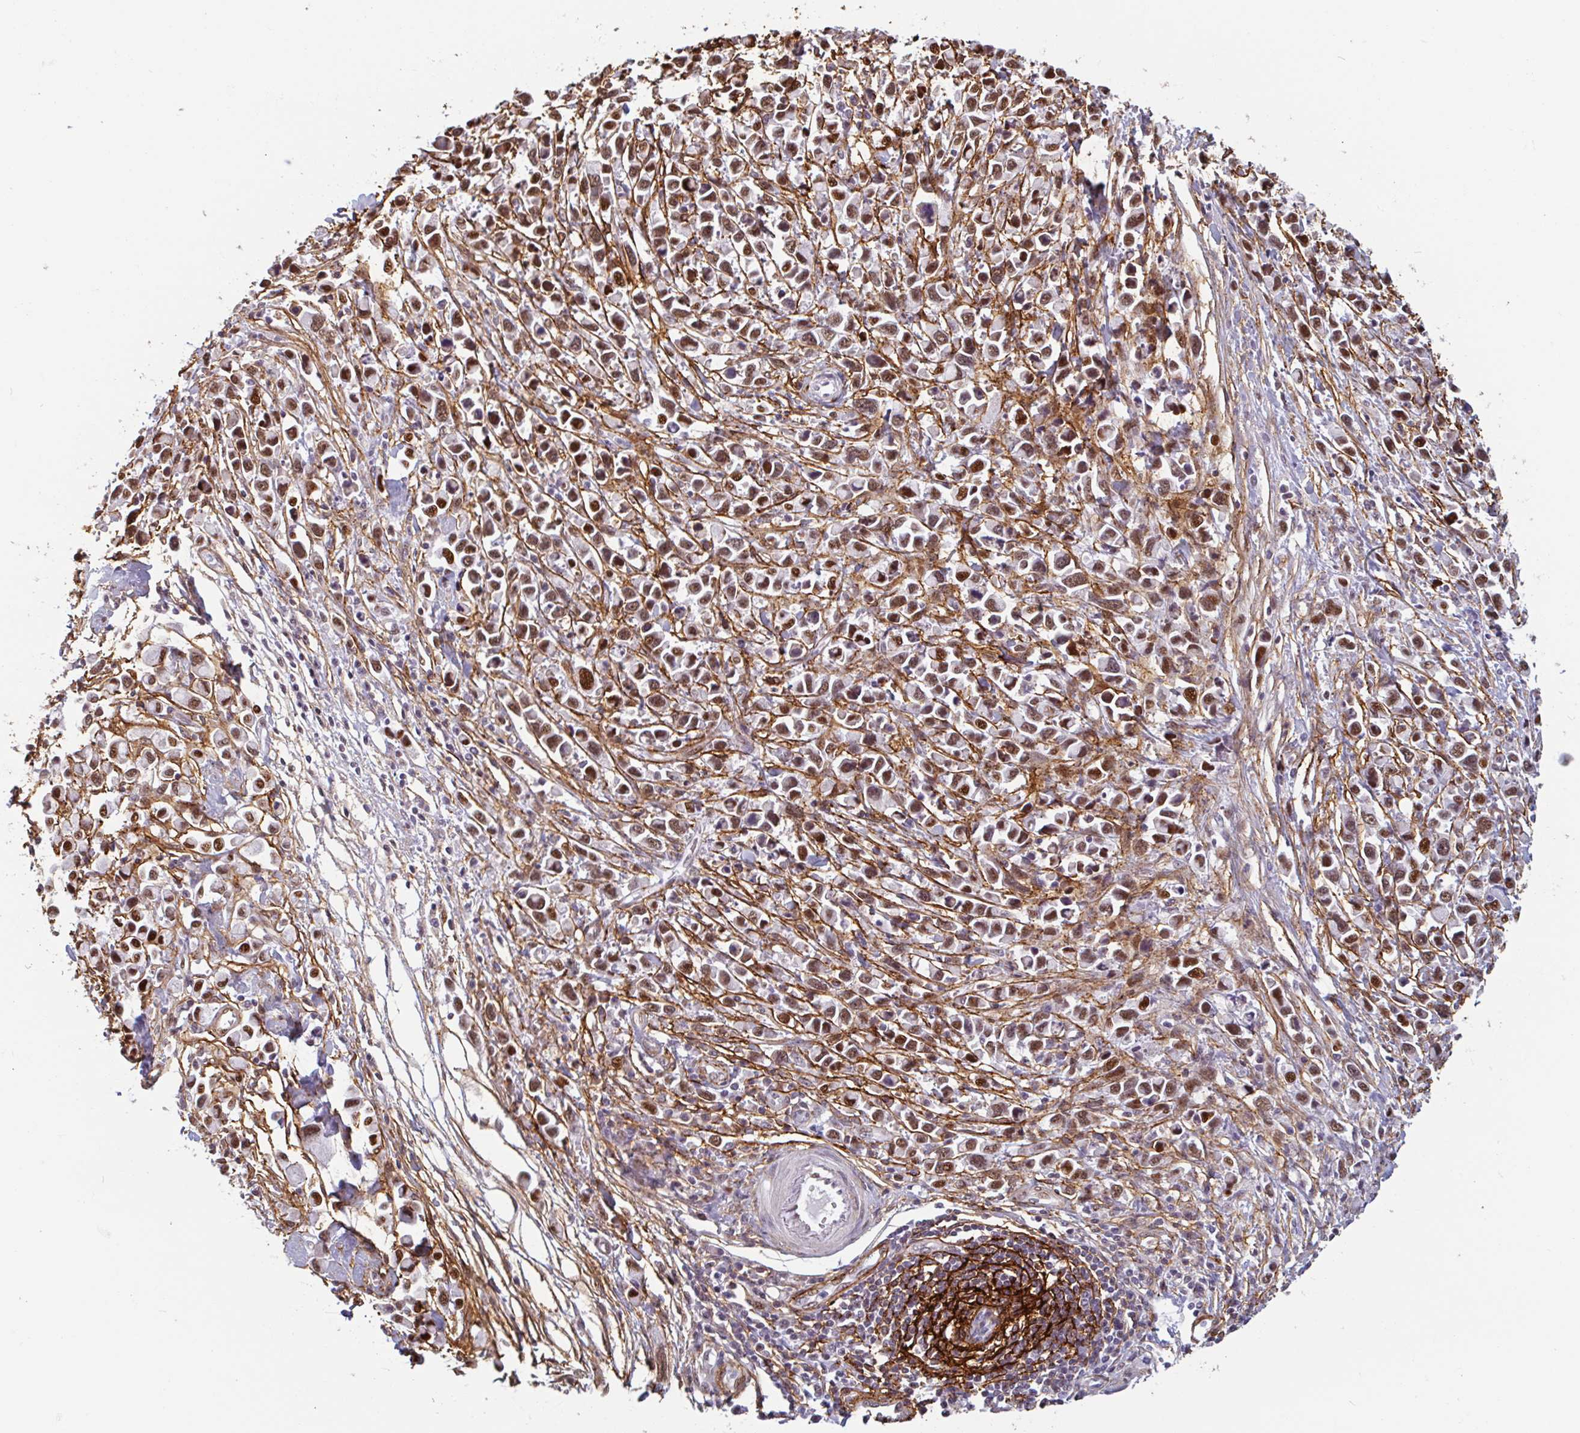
{"staining": {"intensity": "moderate", "quantity": ">75%", "location": "nuclear"}, "tissue": "stomach cancer", "cell_type": "Tumor cells", "image_type": "cancer", "snomed": [{"axis": "morphology", "description": "Adenocarcinoma, NOS"}, {"axis": "topography", "description": "Stomach"}], "caption": "About >75% of tumor cells in stomach cancer display moderate nuclear protein expression as visualized by brown immunohistochemical staining.", "gene": "TMEM119", "patient": {"sex": "female", "age": 81}}